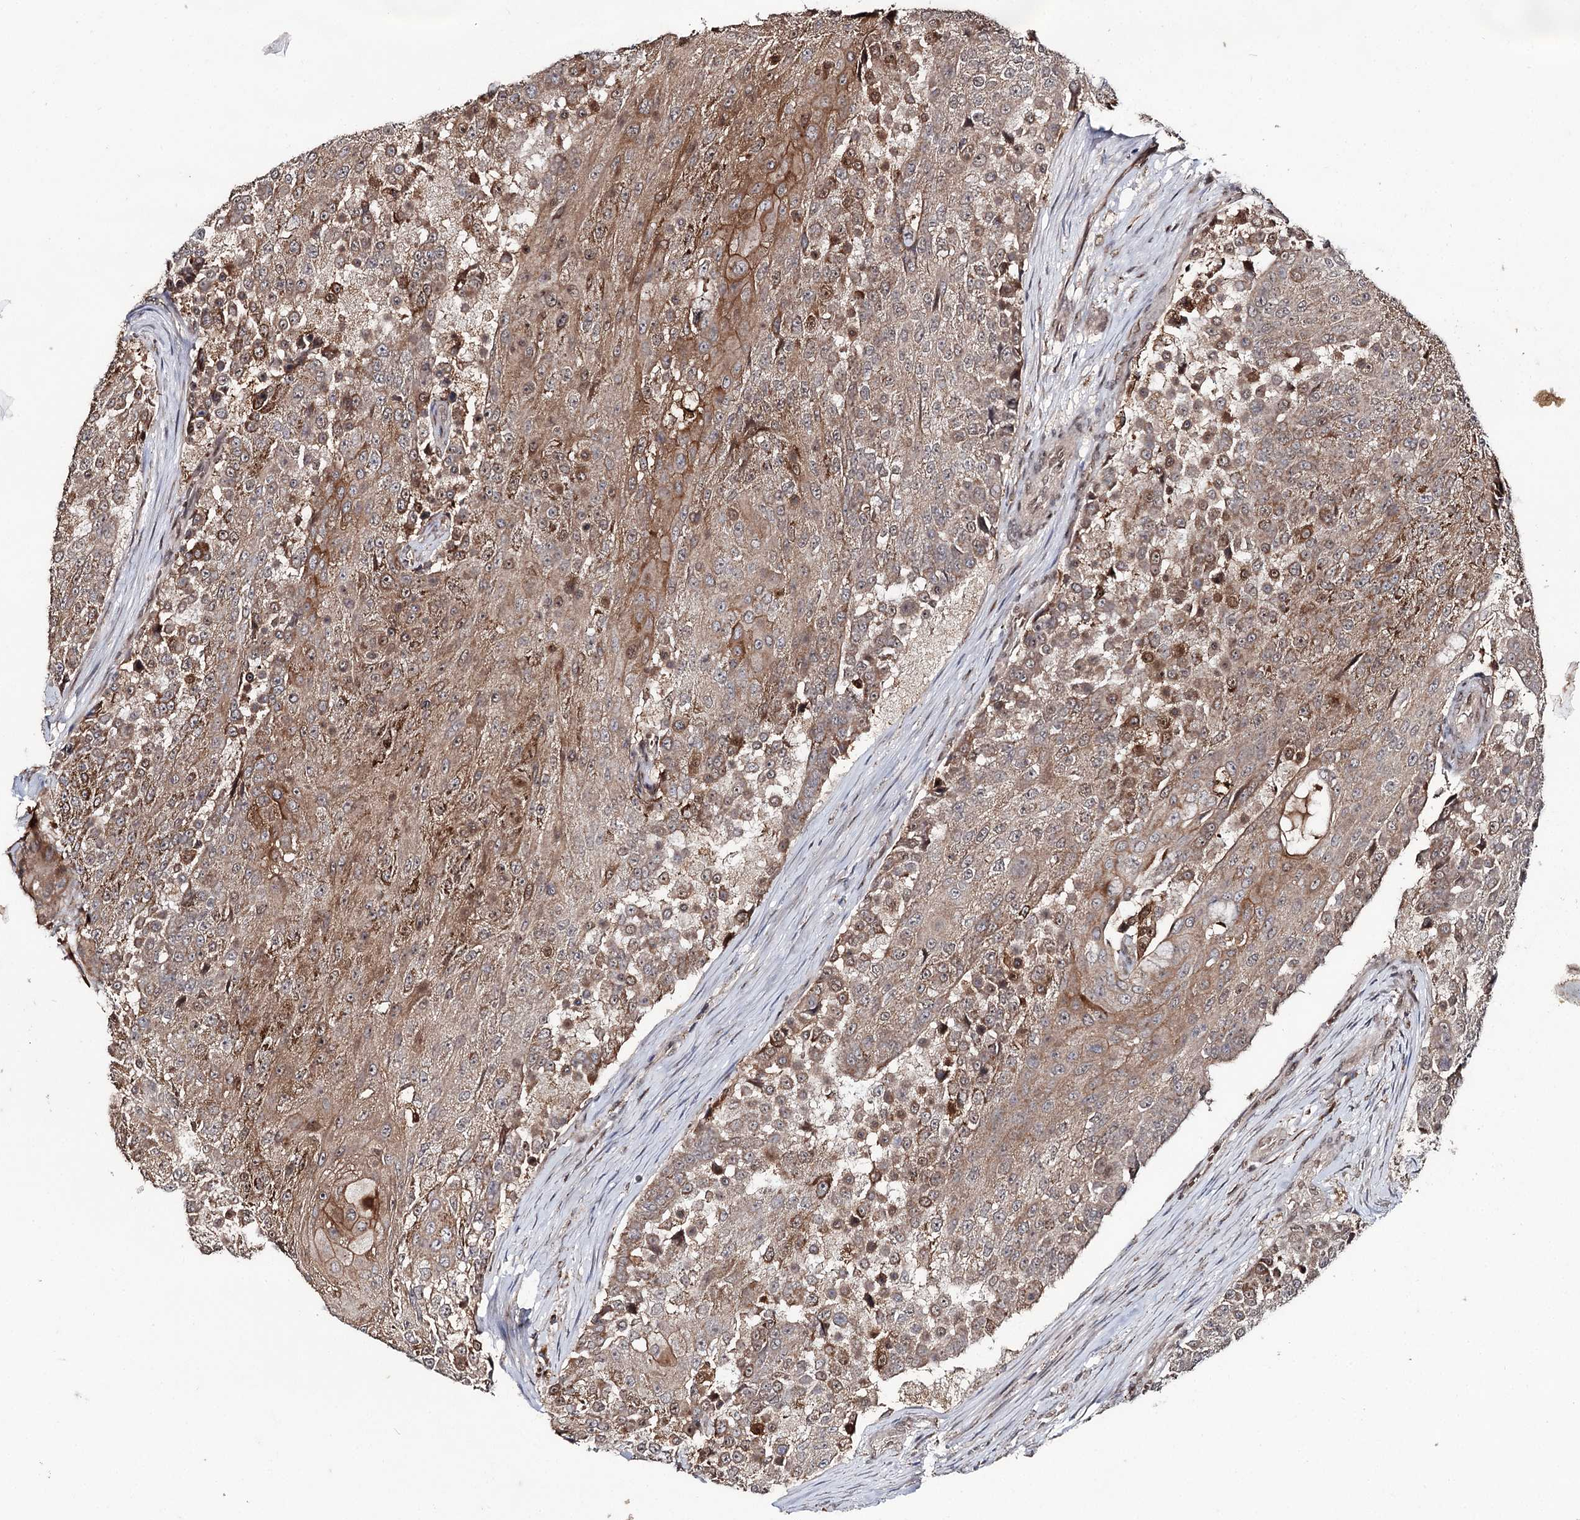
{"staining": {"intensity": "moderate", "quantity": ">75%", "location": "cytoplasmic/membranous"}, "tissue": "urothelial cancer", "cell_type": "Tumor cells", "image_type": "cancer", "snomed": [{"axis": "morphology", "description": "Urothelial carcinoma, High grade"}, {"axis": "topography", "description": "Urinary bladder"}], "caption": "Urothelial carcinoma (high-grade) tissue demonstrates moderate cytoplasmic/membranous expression in about >75% of tumor cells", "gene": "MSANTD2", "patient": {"sex": "female", "age": 63}}